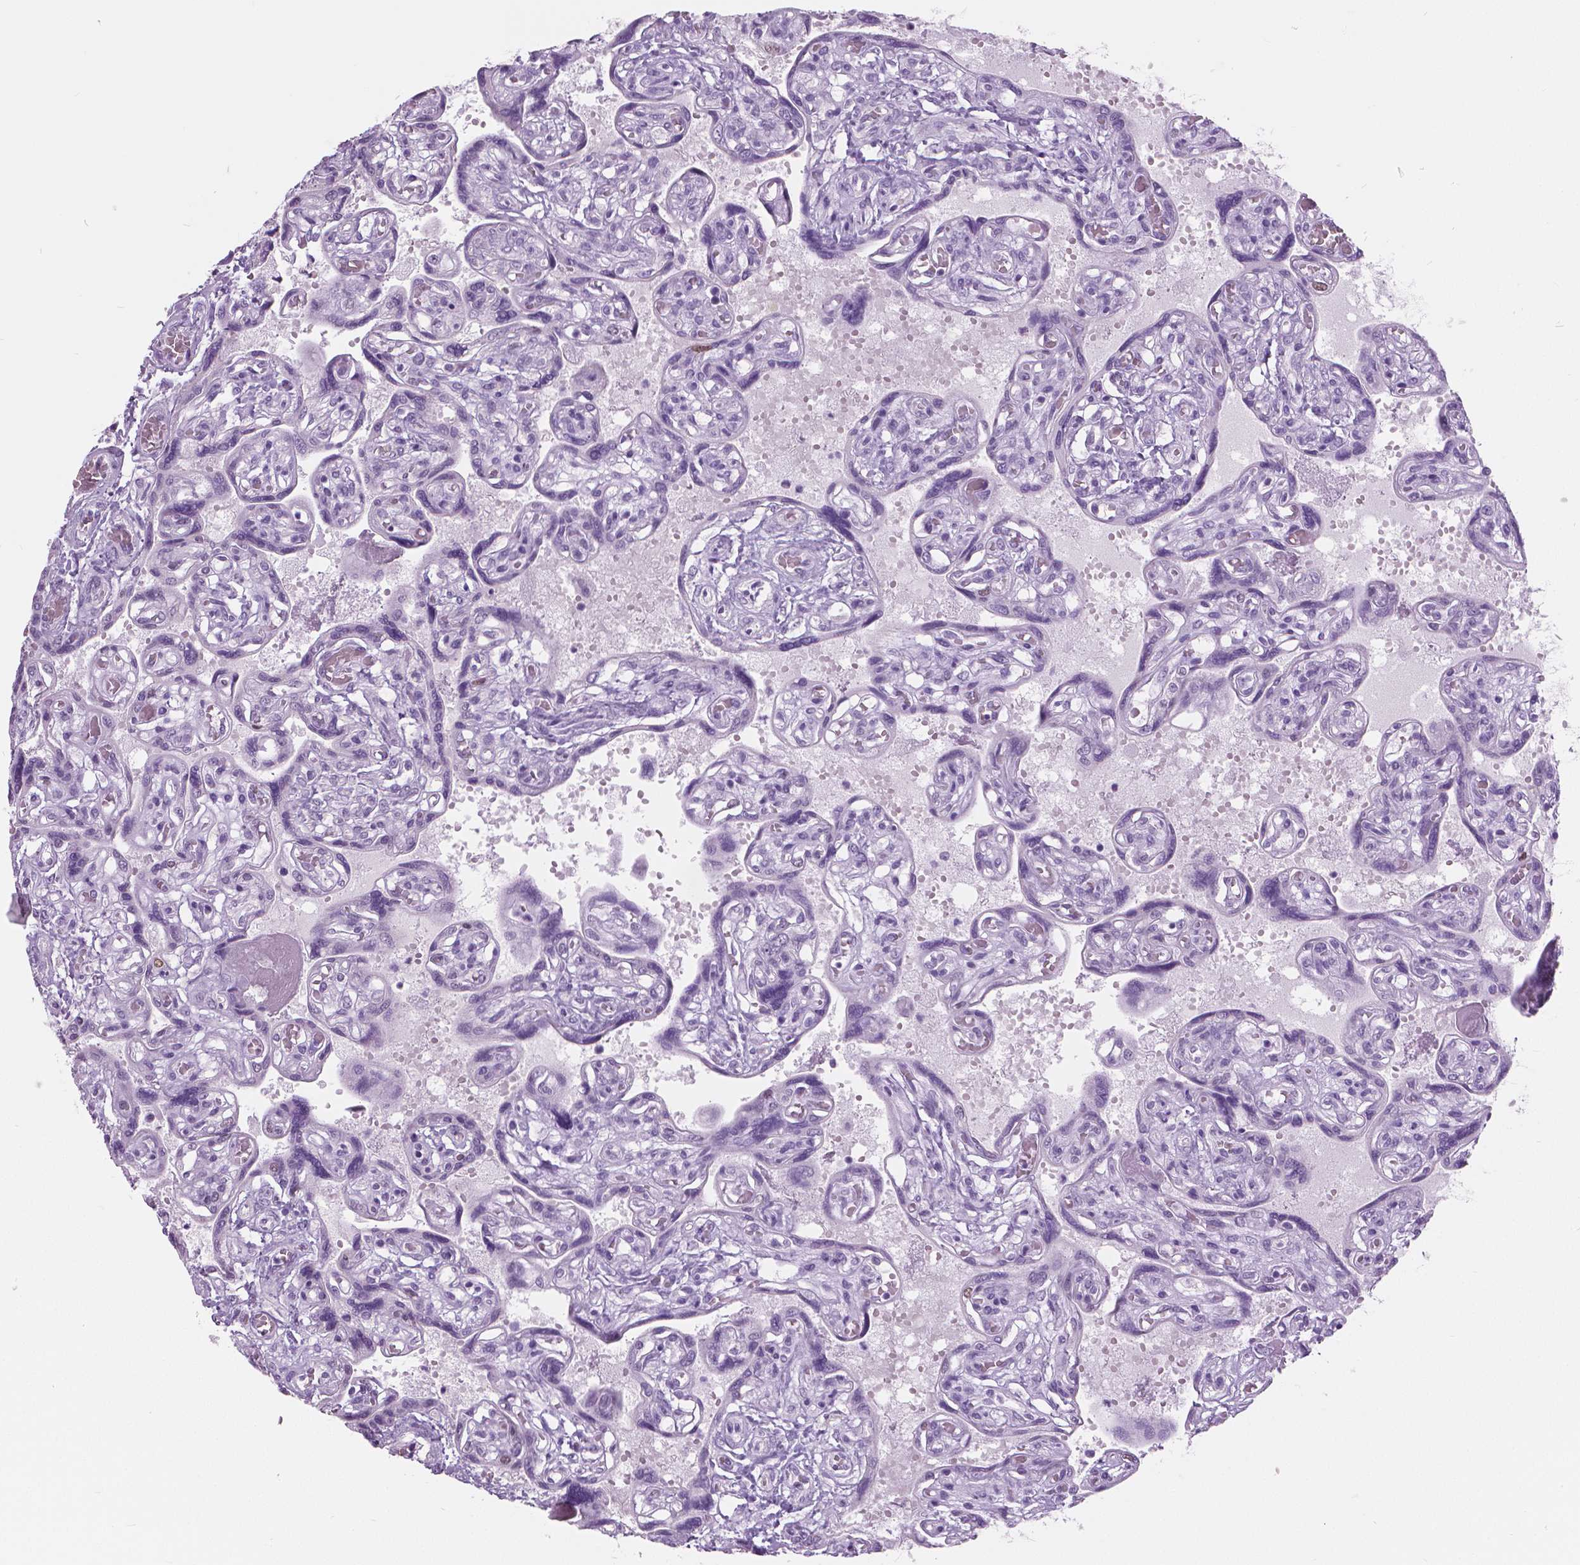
{"staining": {"intensity": "negative", "quantity": "none", "location": "none"}, "tissue": "placenta", "cell_type": "Decidual cells", "image_type": "normal", "snomed": [{"axis": "morphology", "description": "Normal tissue, NOS"}, {"axis": "topography", "description": "Placenta"}], "caption": "There is no significant positivity in decidual cells of placenta. (DAB immunohistochemistry with hematoxylin counter stain).", "gene": "SFTPD", "patient": {"sex": "female", "age": 32}}